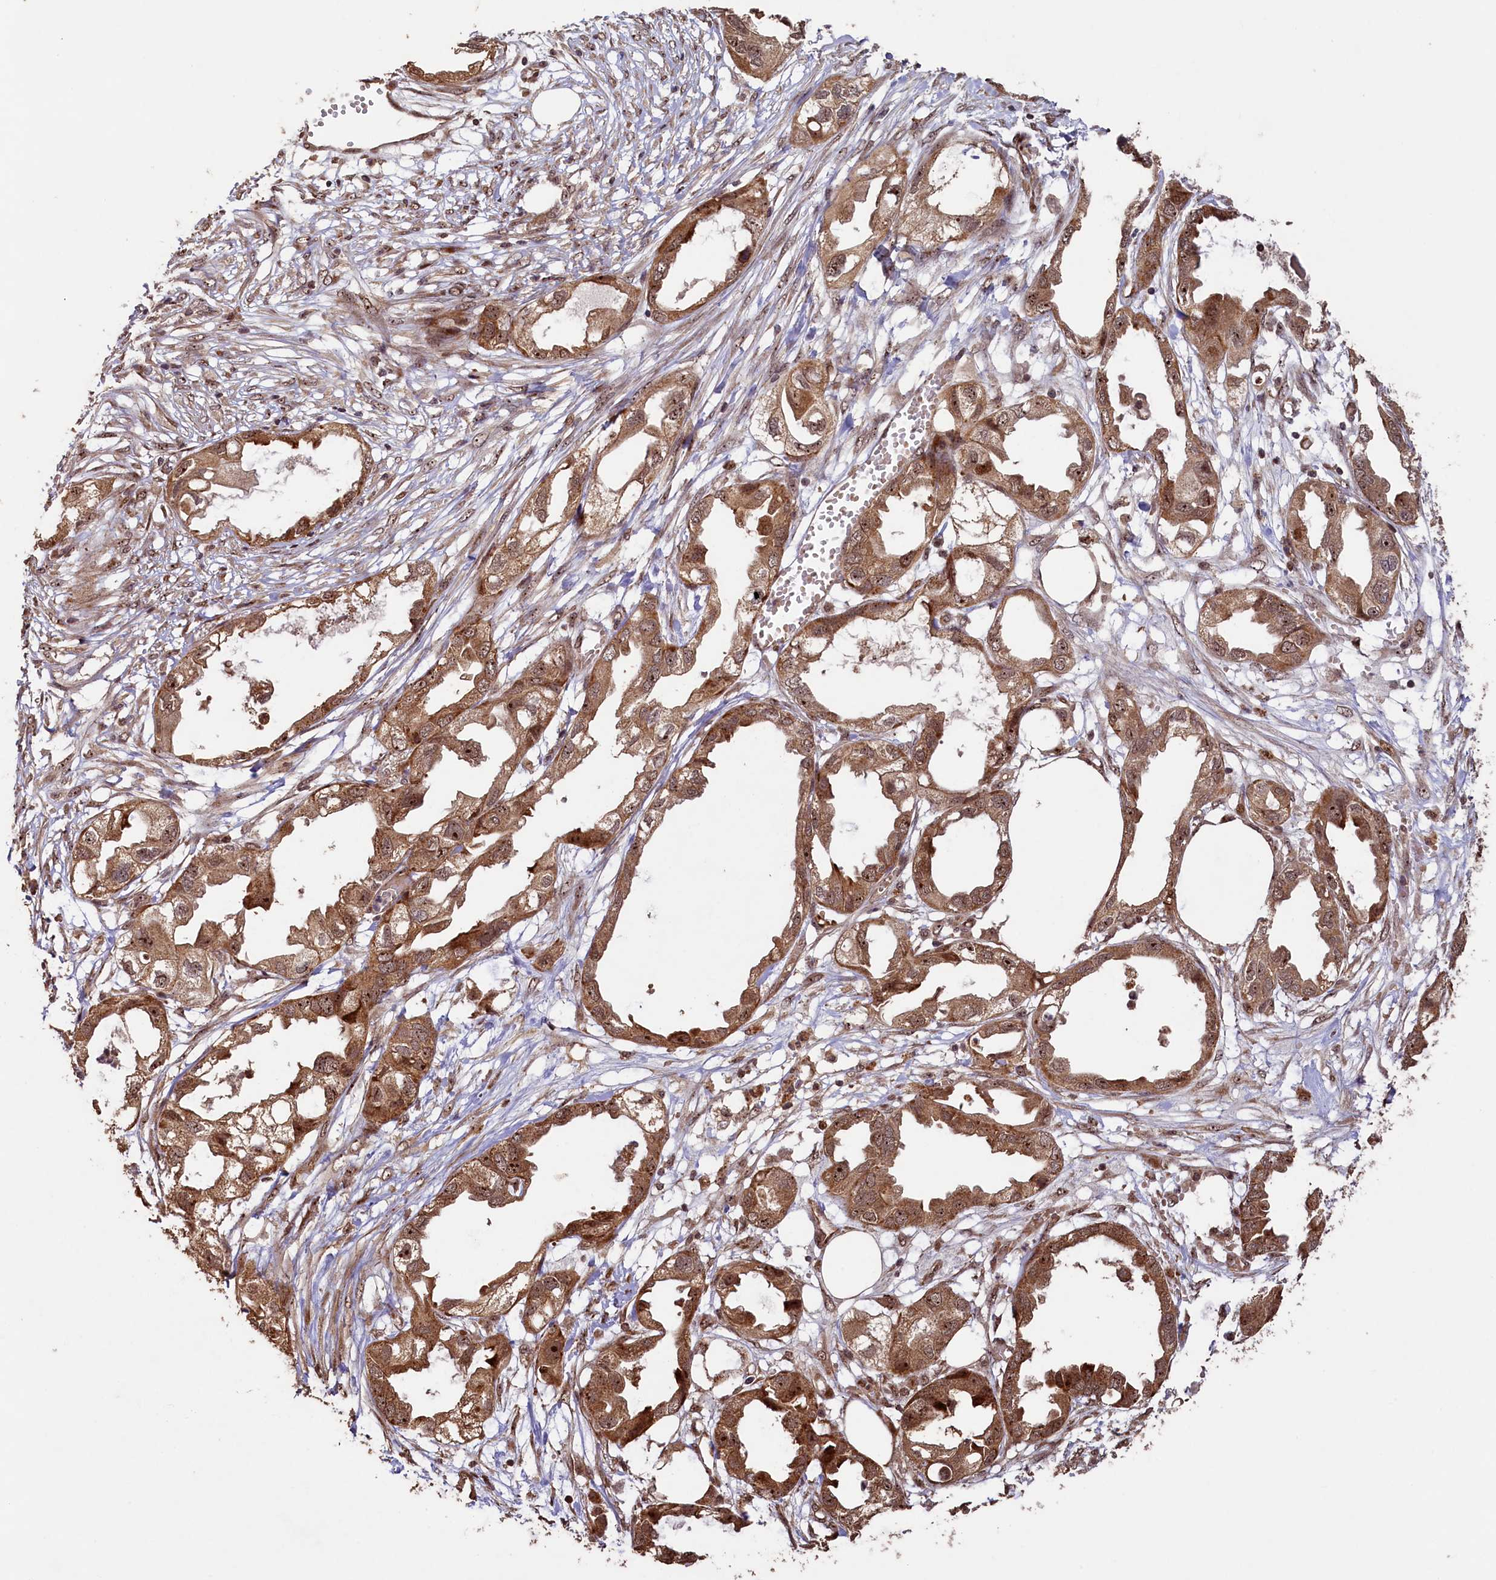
{"staining": {"intensity": "moderate", "quantity": ">75%", "location": "cytoplasmic/membranous,nuclear"}, "tissue": "endometrial cancer", "cell_type": "Tumor cells", "image_type": "cancer", "snomed": [{"axis": "morphology", "description": "Adenocarcinoma, NOS"}, {"axis": "morphology", "description": "Adenocarcinoma, metastatic, NOS"}, {"axis": "topography", "description": "Adipose tissue"}, {"axis": "topography", "description": "Endometrium"}], "caption": "DAB immunohistochemical staining of endometrial cancer (adenocarcinoma) shows moderate cytoplasmic/membranous and nuclear protein expression in approximately >75% of tumor cells.", "gene": "SHPRH", "patient": {"sex": "female", "age": 67}}